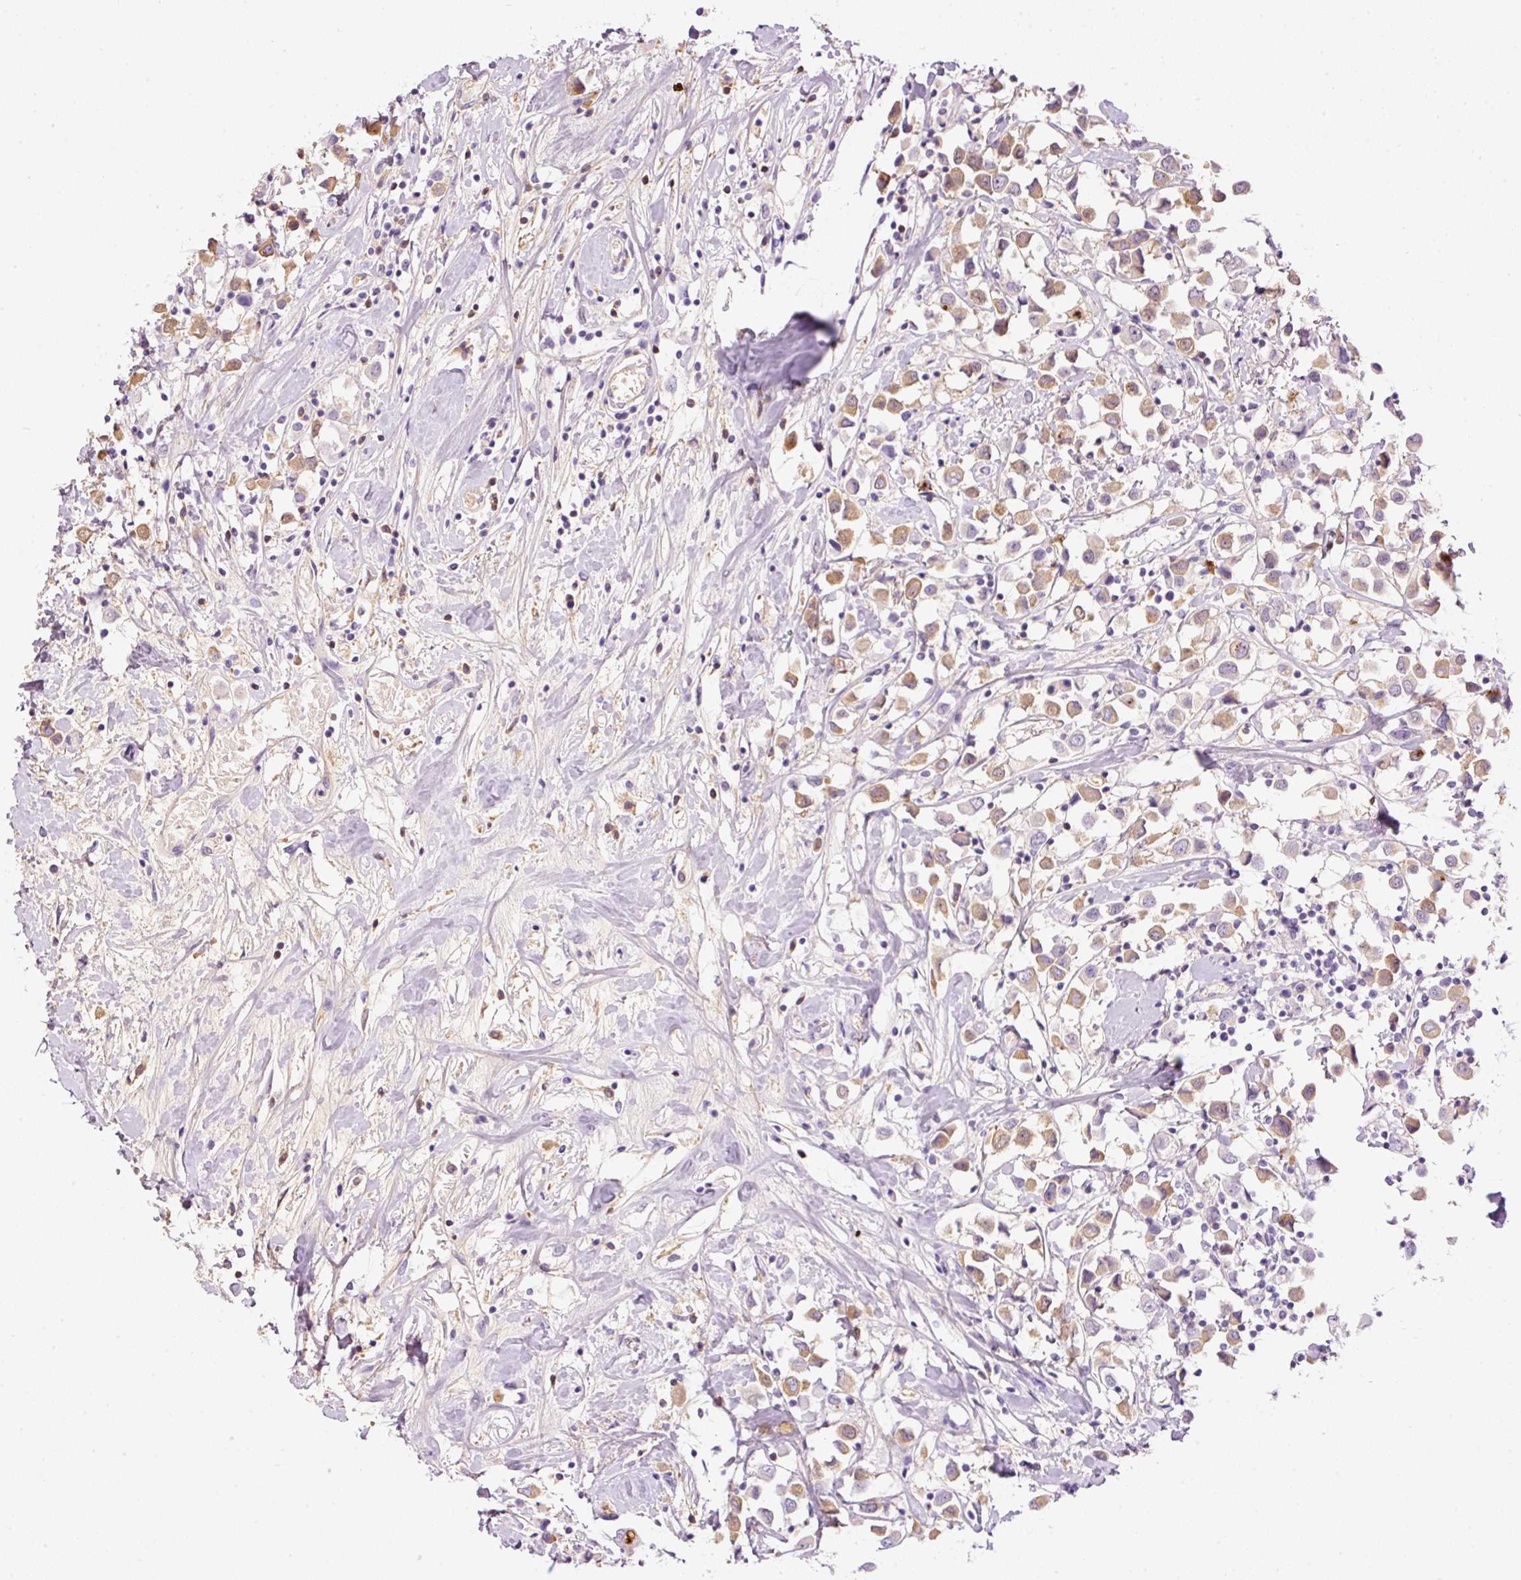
{"staining": {"intensity": "moderate", "quantity": ">75%", "location": "cytoplasmic/membranous"}, "tissue": "breast cancer", "cell_type": "Tumor cells", "image_type": "cancer", "snomed": [{"axis": "morphology", "description": "Duct carcinoma"}, {"axis": "topography", "description": "Breast"}], "caption": "Protein expression analysis of human breast infiltrating ductal carcinoma reveals moderate cytoplasmic/membranous expression in approximately >75% of tumor cells.", "gene": "PRPF38B", "patient": {"sex": "female", "age": 61}}